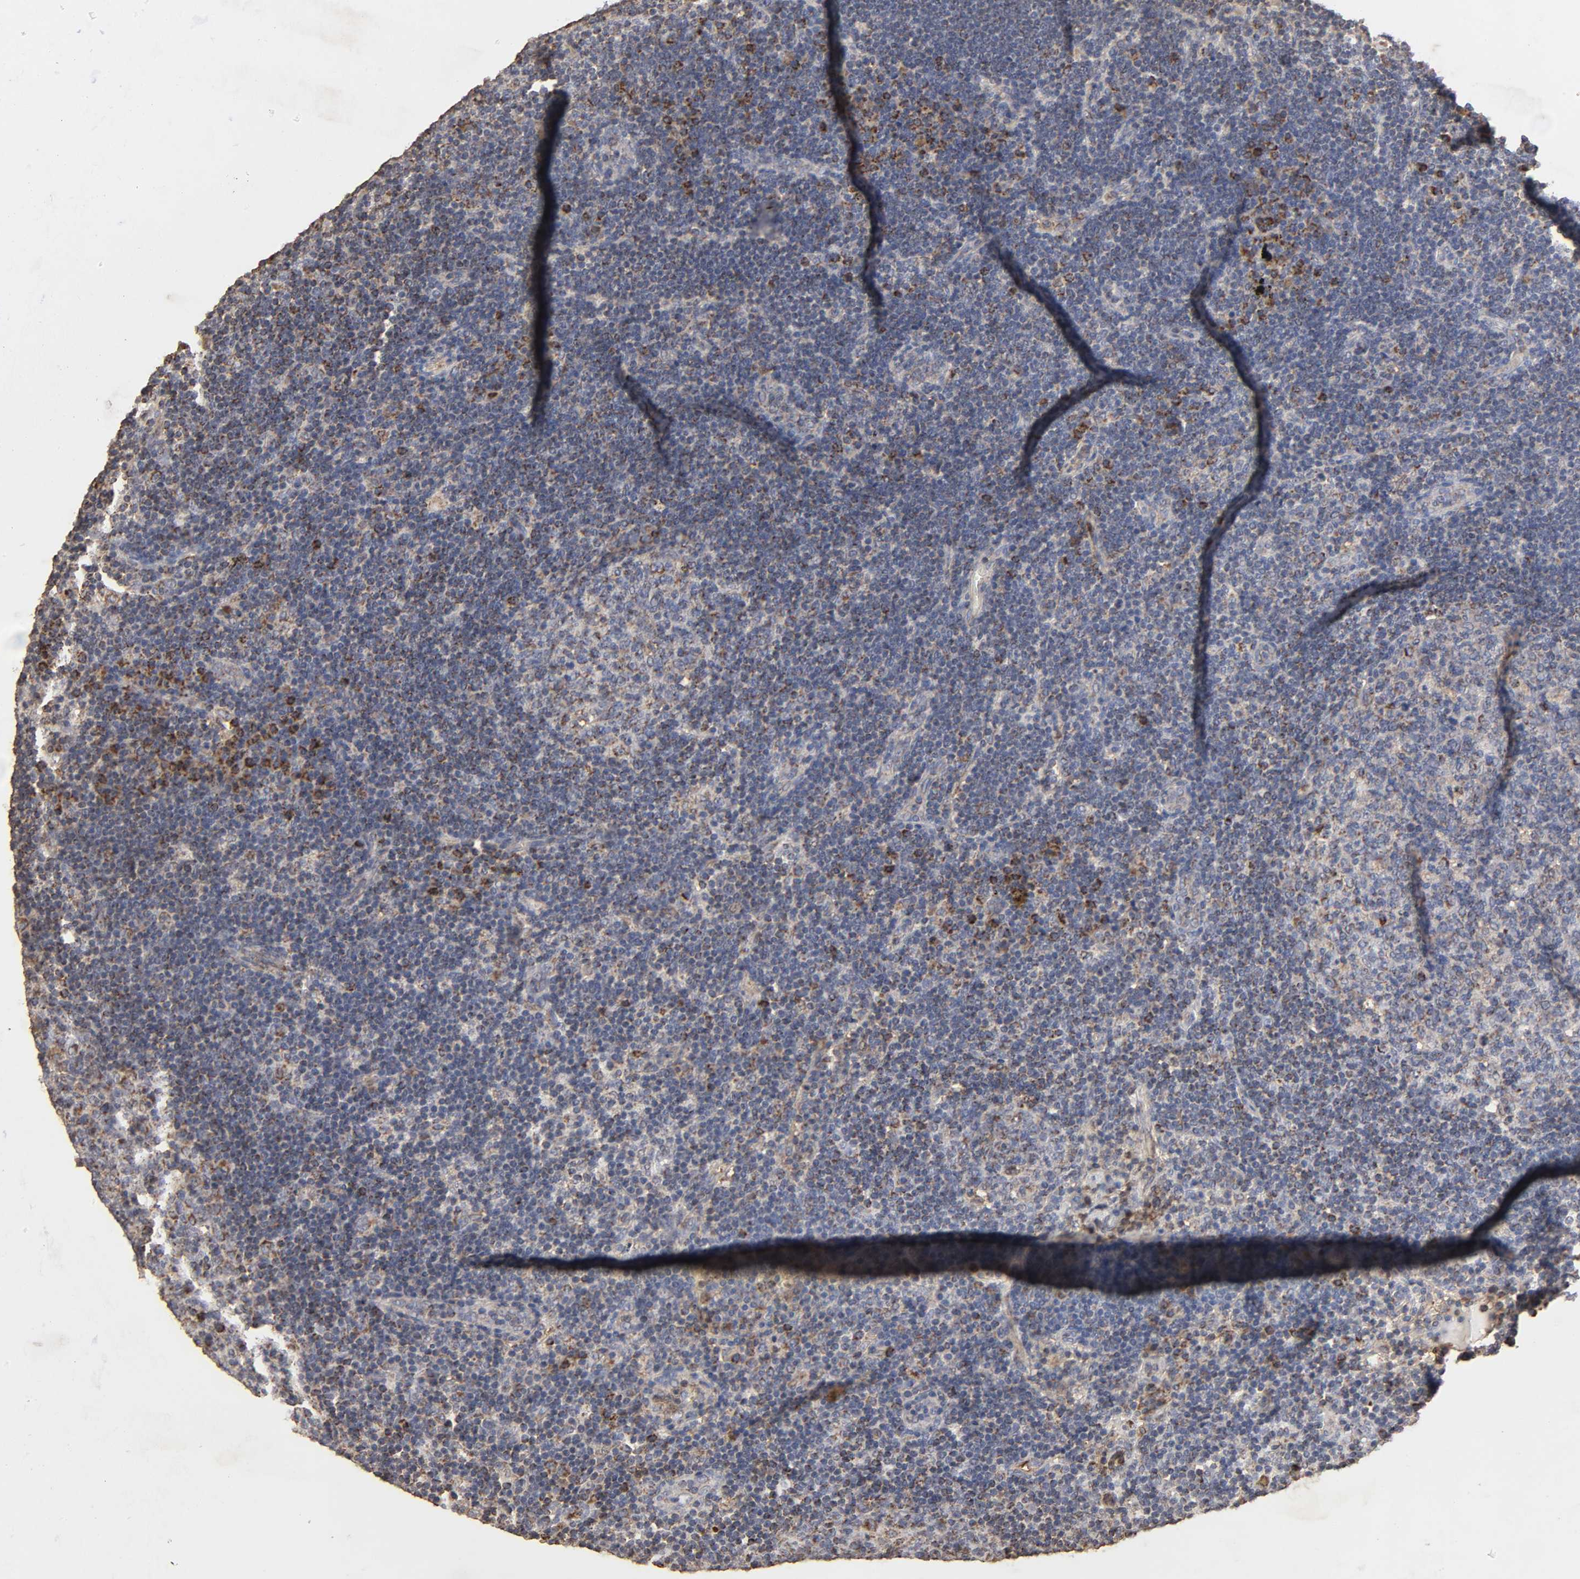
{"staining": {"intensity": "strong", "quantity": "25%-75%", "location": "cytoplasmic/membranous"}, "tissue": "lymph node", "cell_type": "Germinal center cells", "image_type": "normal", "snomed": [{"axis": "morphology", "description": "Normal tissue, NOS"}, {"axis": "morphology", "description": "Squamous cell carcinoma, metastatic, NOS"}, {"axis": "topography", "description": "Lymph node"}], "caption": "IHC (DAB) staining of benign human lymph node demonstrates strong cytoplasmic/membranous protein staining in about 25%-75% of germinal center cells.", "gene": "CYCS", "patient": {"sex": "female", "age": 53}}